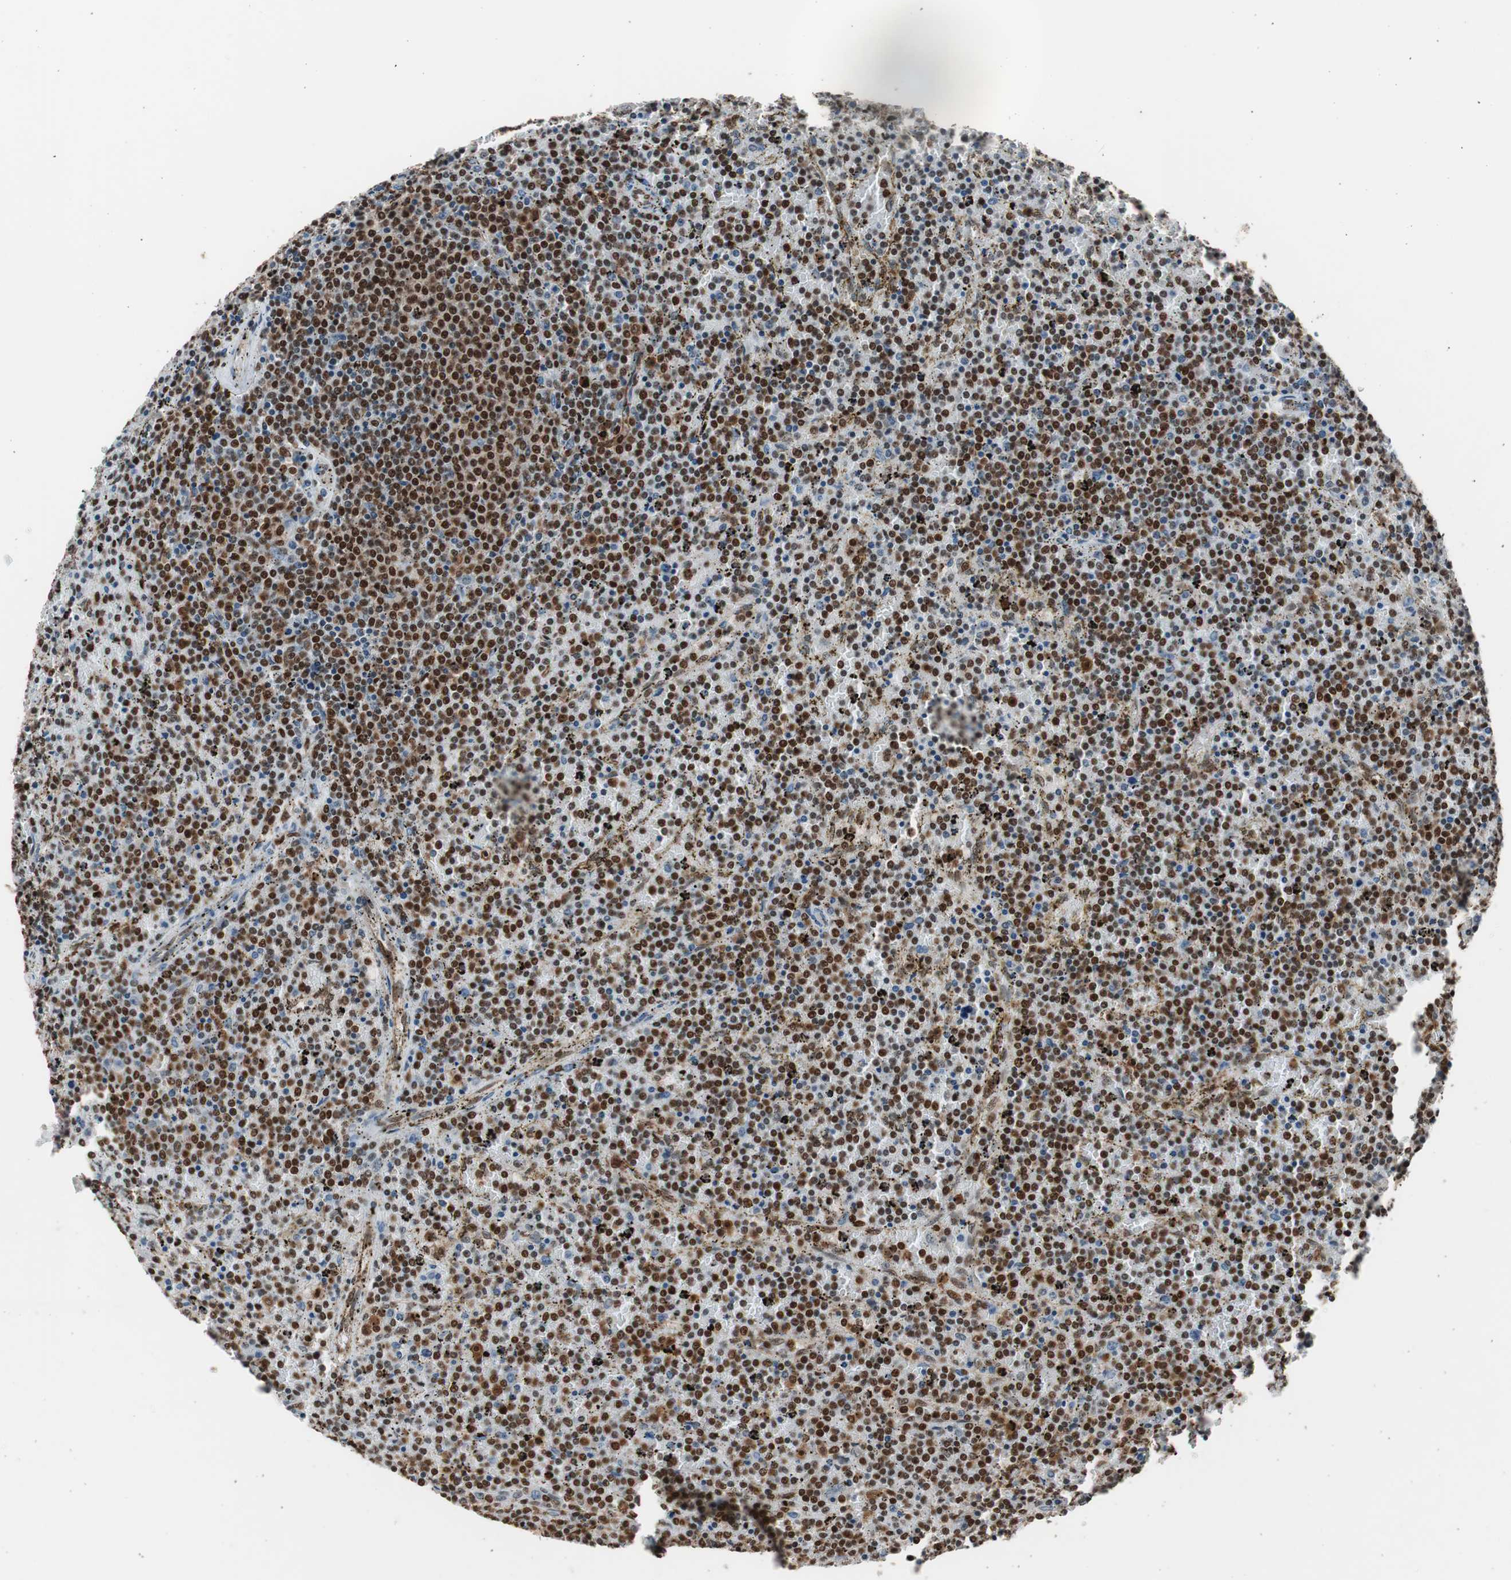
{"staining": {"intensity": "moderate", "quantity": ">75%", "location": "nuclear"}, "tissue": "lymphoma", "cell_type": "Tumor cells", "image_type": "cancer", "snomed": [{"axis": "morphology", "description": "Malignant lymphoma, non-Hodgkin's type, Low grade"}, {"axis": "topography", "description": "Spleen"}], "caption": "Immunohistochemistry of human malignant lymphoma, non-Hodgkin's type (low-grade) shows medium levels of moderate nuclear staining in approximately >75% of tumor cells. (Stains: DAB (3,3'-diaminobenzidine) in brown, nuclei in blue, Microscopy: brightfield microscopy at high magnification).", "gene": "RPA1", "patient": {"sex": "female", "age": 77}}